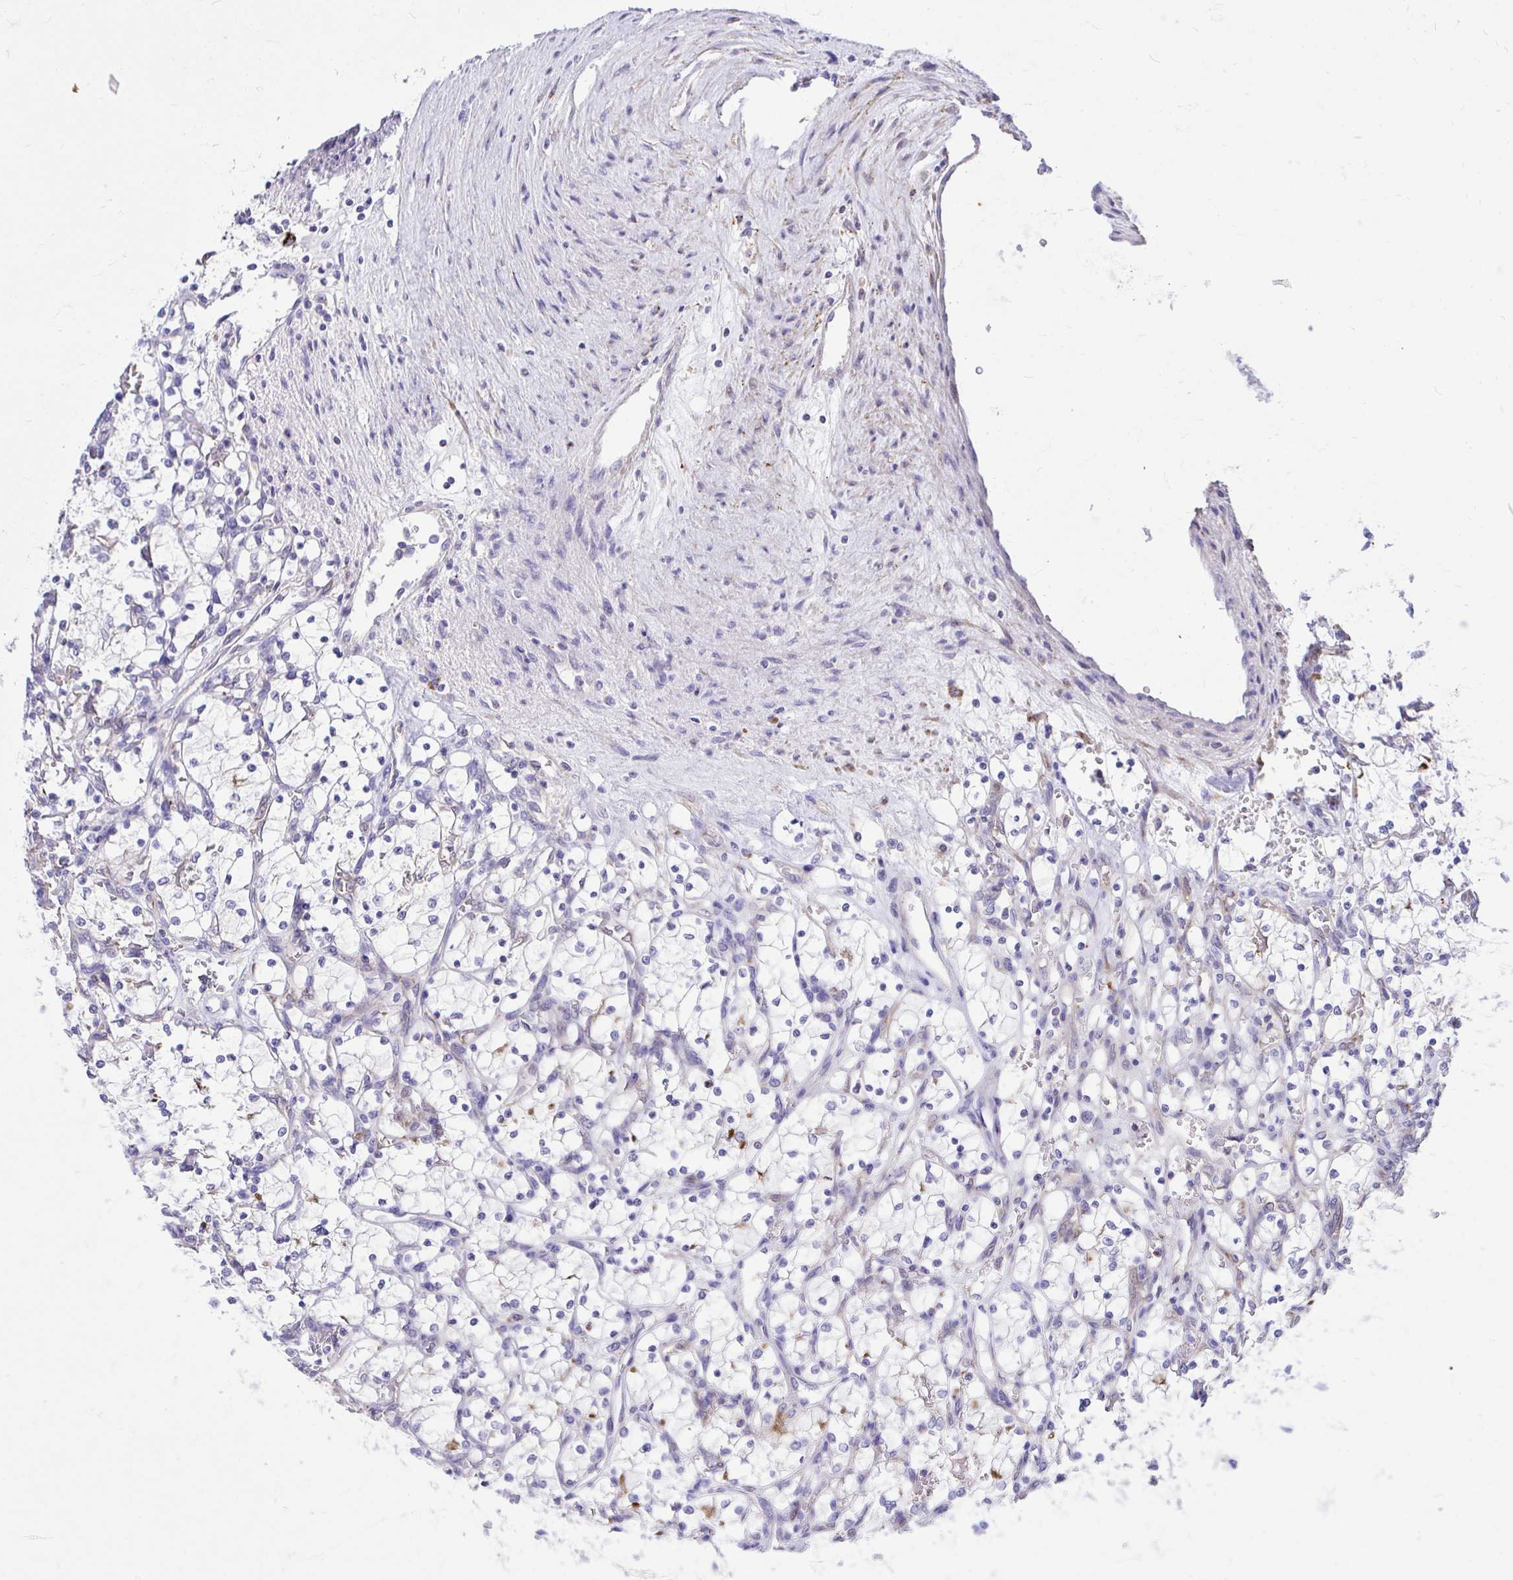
{"staining": {"intensity": "negative", "quantity": "none", "location": "none"}, "tissue": "renal cancer", "cell_type": "Tumor cells", "image_type": "cancer", "snomed": [{"axis": "morphology", "description": "Adenocarcinoma, NOS"}, {"axis": "topography", "description": "Kidney"}], "caption": "This is an immunohistochemistry photomicrograph of human renal cancer. There is no positivity in tumor cells.", "gene": "TP53I11", "patient": {"sex": "female", "age": 69}}